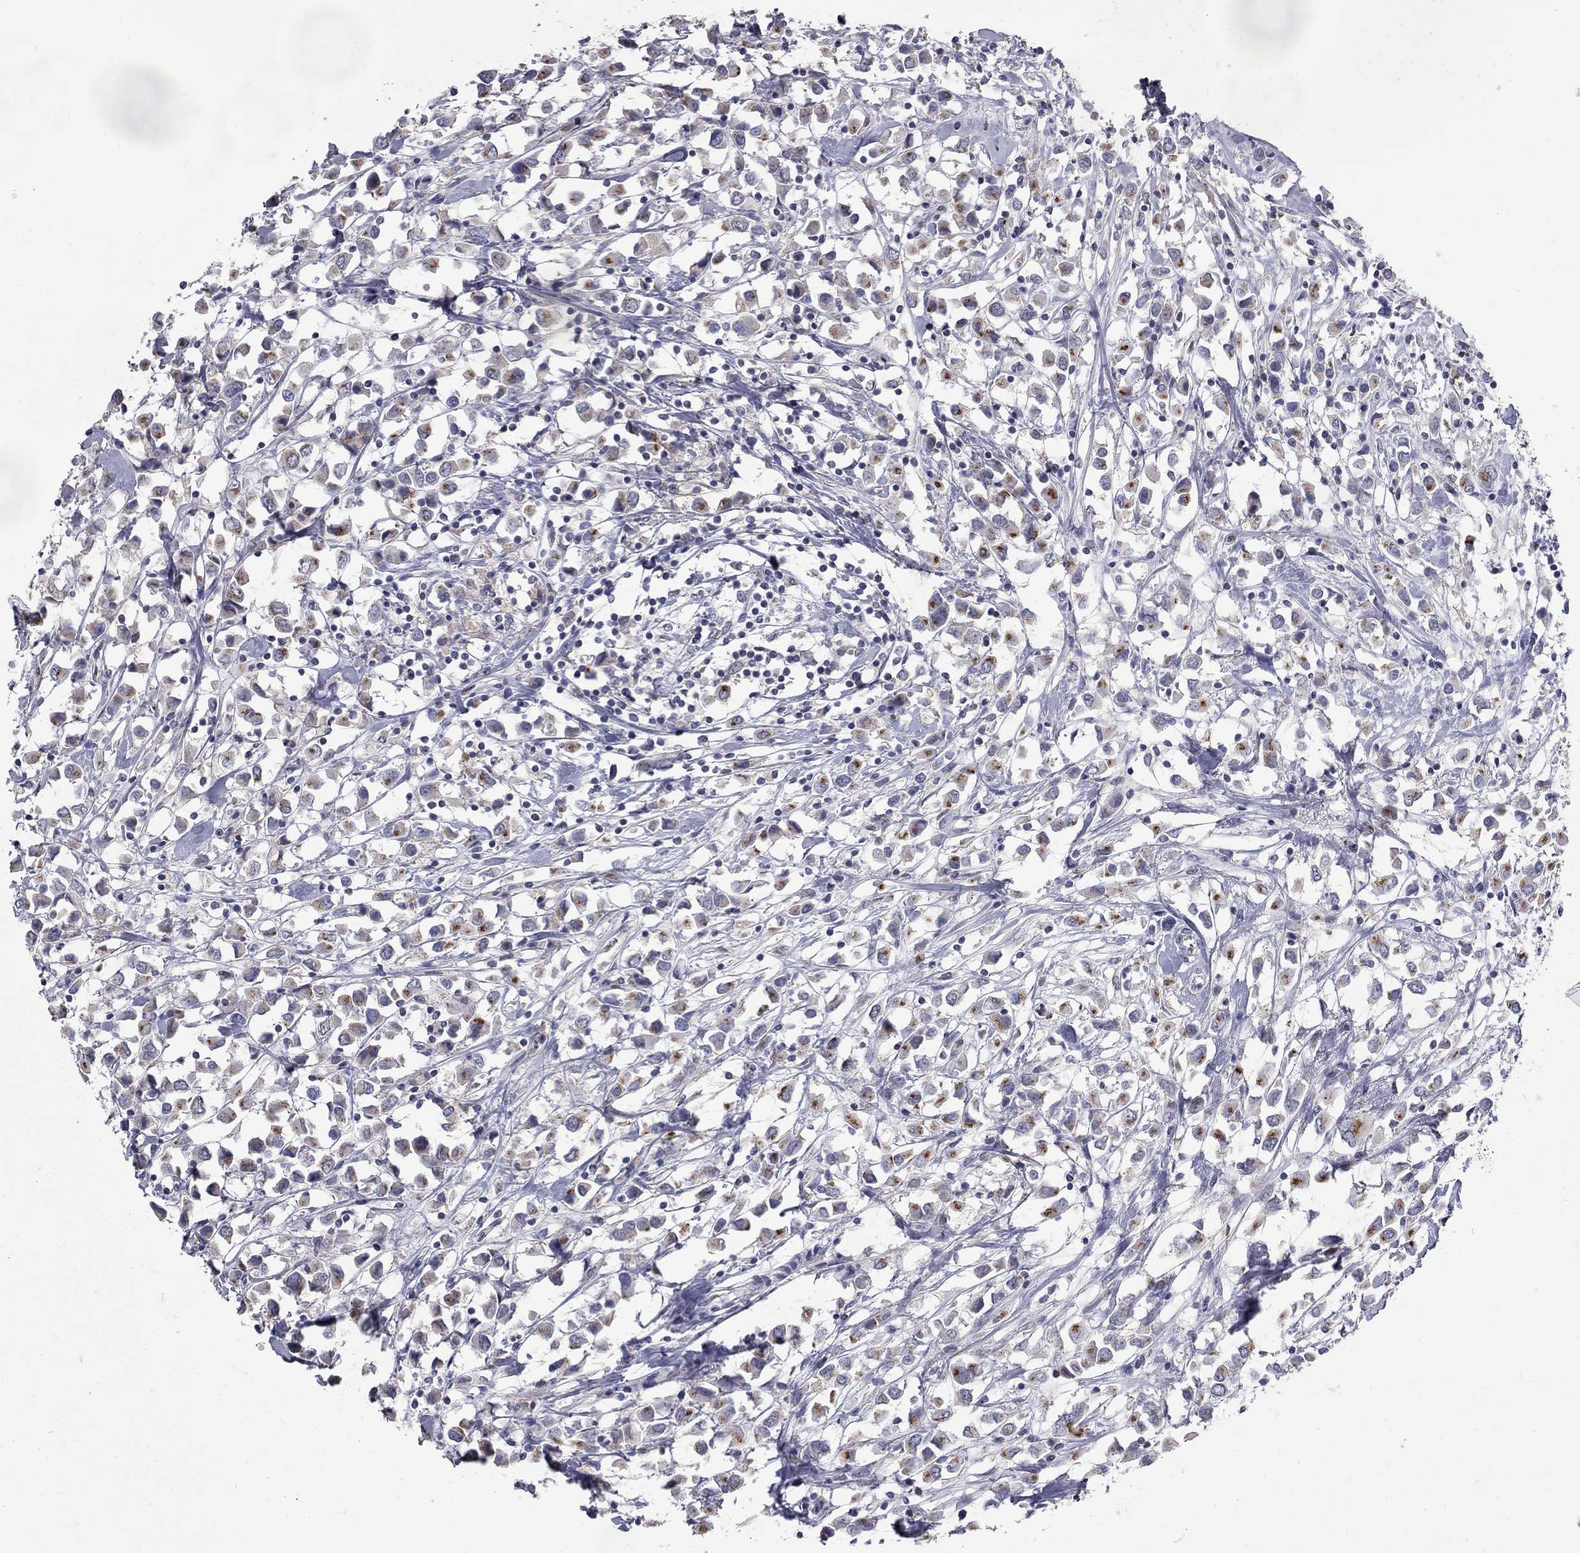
{"staining": {"intensity": "strong", "quantity": ">75%", "location": "cytoplasmic/membranous"}, "tissue": "breast cancer", "cell_type": "Tumor cells", "image_type": "cancer", "snomed": [{"axis": "morphology", "description": "Duct carcinoma"}, {"axis": "topography", "description": "Breast"}], "caption": "Breast intraductal carcinoma stained for a protein reveals strong cytoplasmic/membranous positivity in tumor cells.", "gene": "KIAA0319L", "patient": {"sex": "female", "age": 61}}